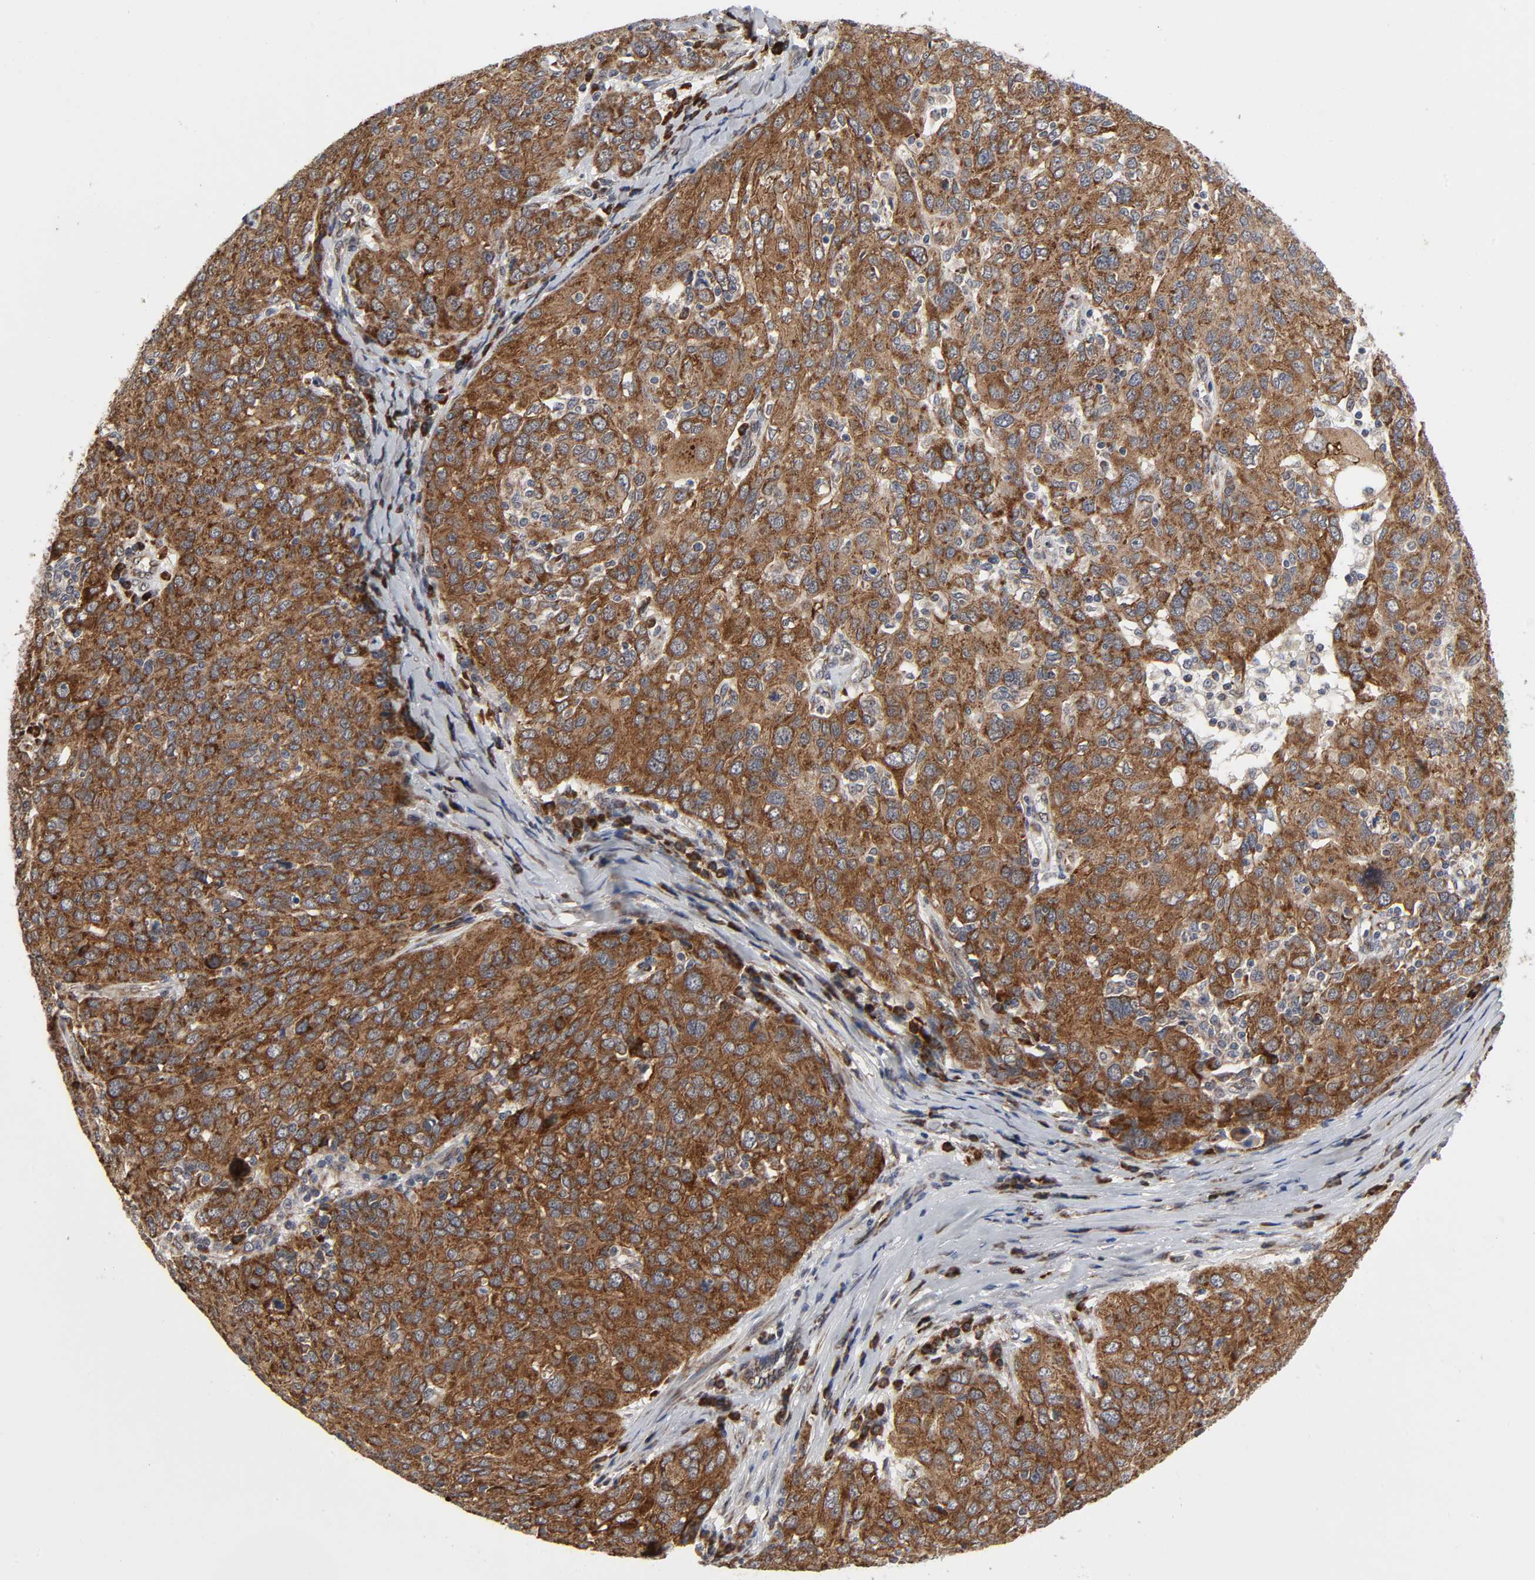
{"staining": {"intensity": "strong", "quantity": ">75%", "location": "cytoplasmic/membranous"}, "tissue": "ovarian cancer", "cell_type": "Tumor cells", "image_type": "cancer", "snomed": [{"axis": "morphology", "description": "Carcinoma, endometroid"}, {"axis": "topography", "description": "Ovary"}], "caption": "Strong cytoplasmic/membranous expression for a protein is present in approximately >75% of tumor cells of ovarian cancer (endometroid carcinoma) using IHC.", "gene": "SLC30A9", "patient": {"sex": "female", "age": 50}}